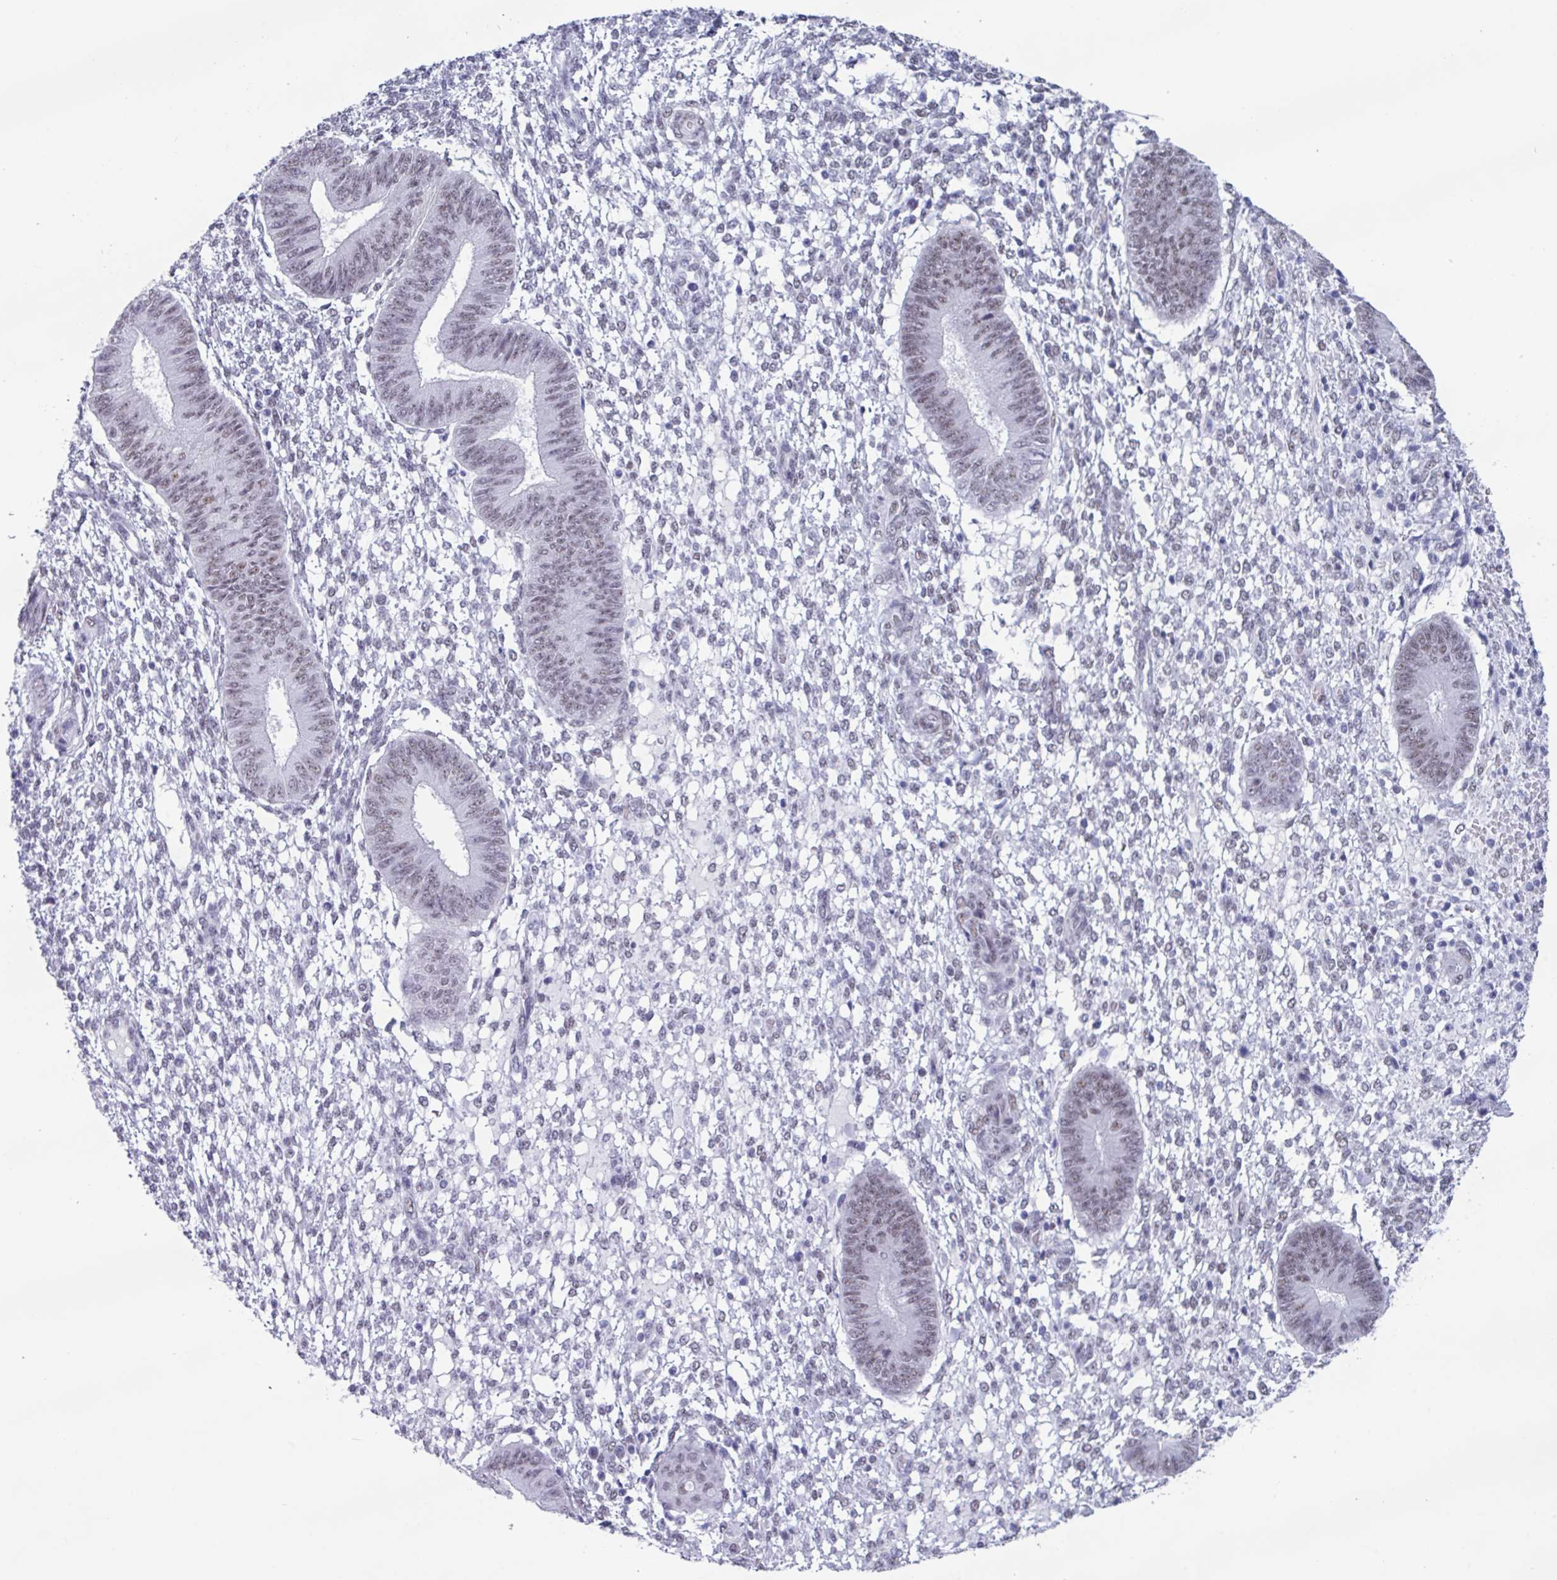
{"staining": {"intensity": "negative", "quantity": "none", "location": "none"}, "tissue": "endometrium", "cell_type": "Cells in endometrial stroma", "image_type": "normal", "snomed": [{"axis": "morphology", "description": "Normal tissue, NOS"}, {"axis": "topography", "description": "Endometrium"}], "caption": "DAB (3,3'-diaminobenzidine) immunohistochemical staining of benign endometrium demonstrates no significant positivity in cells in endometrial stroma.", "gene": "PUF60", "patient": {"sex": "female", "age": 49}}